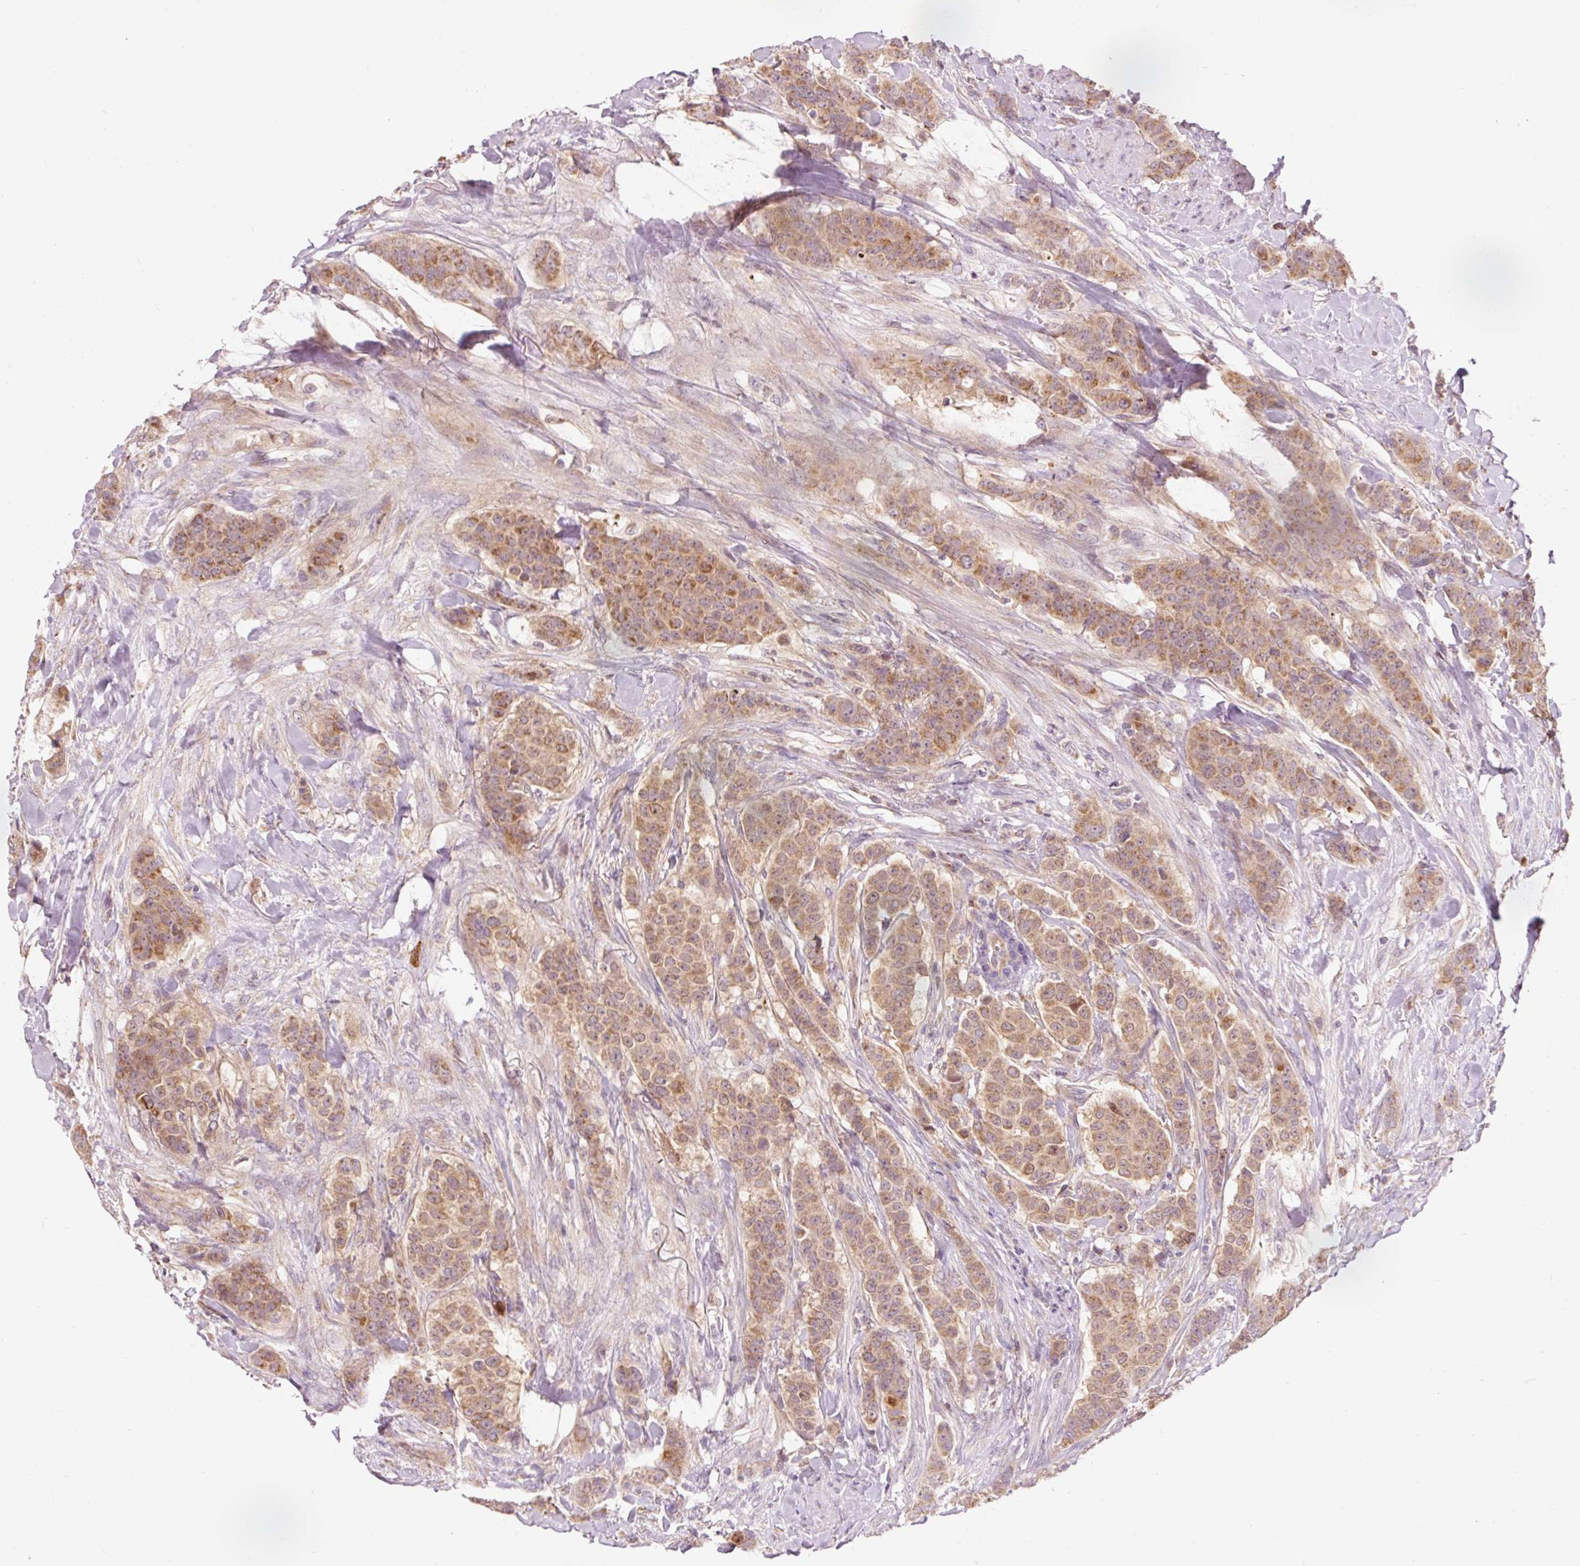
{"staining": {"intensity": "moderate", "quantity": ">75%", "location": "cytoplasmic/membranous"}, "tissue": "breast cancer", "cell_type": "Tumor cells", "image_type": "cancer", "snomed": [{"axis": "morphology", "description": "Duct carcinoma"}, {"axis": "topography", "description": "Breast"}], "caption": "The immunohistochemical stain labels moderate cytoplasmic/membranous positivity in tumor cells of intraductal carcinoma (breast) tissue.", "gene": "PRDX5", "patient": {"sex": "female", "age": 40}}